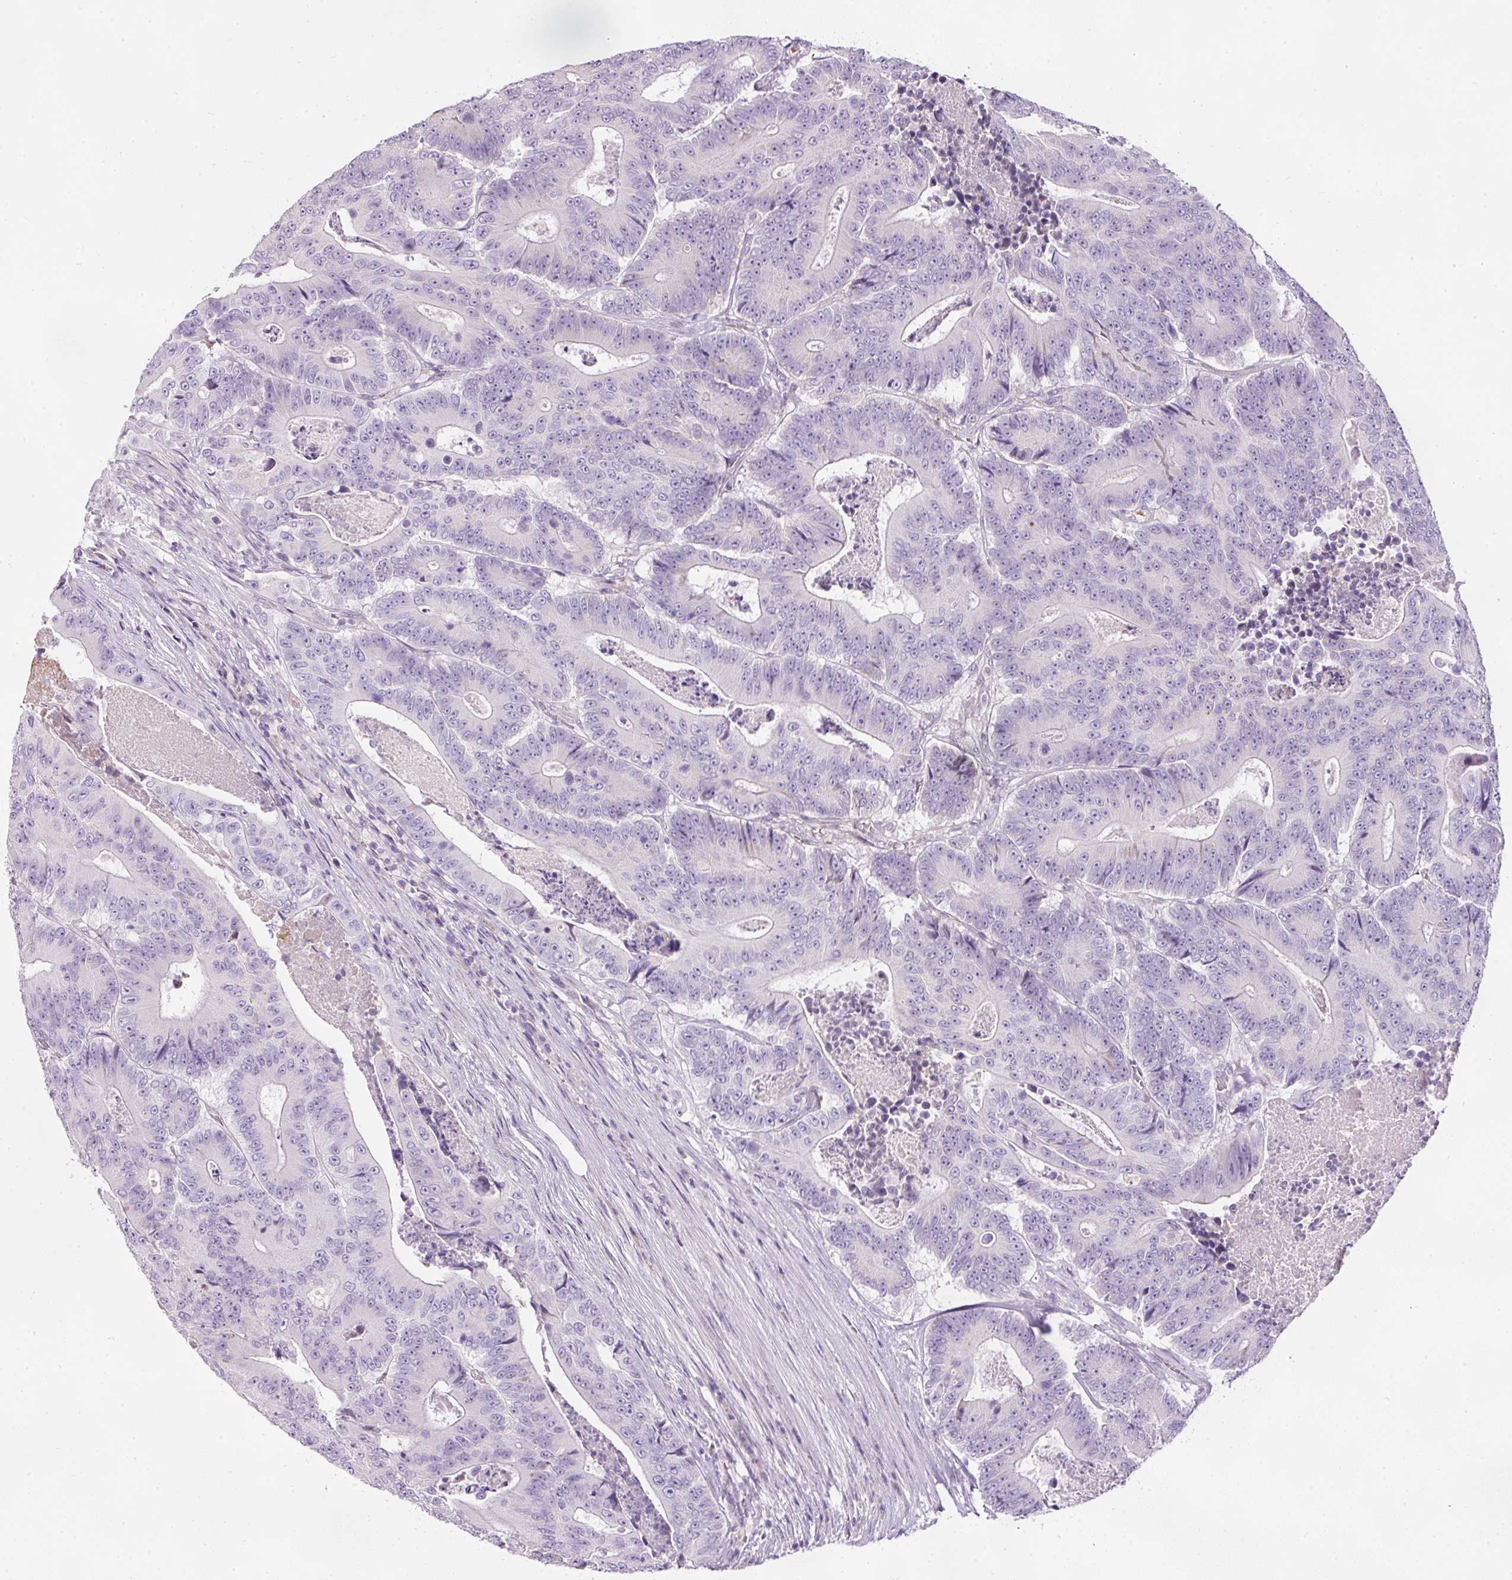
{"staining": {"intensity": "negative", "quantity": "none", "location": "none"}, "tissue": "colorectal cancer", "cell_type": "Tumor cells", "image_type": "cancer", "snomed": [{"axis": "morphology", "description": "Adenocarcinoma, NOS"}, {"axis": "topography", "description": "Colon"}], "caption": "Photomicrograph shows no protein staining in tumor cells of colorectal adenocarcinoma tissue.", "gene": "KPNA5", "patient": {"sex": "male", "age": 83}}